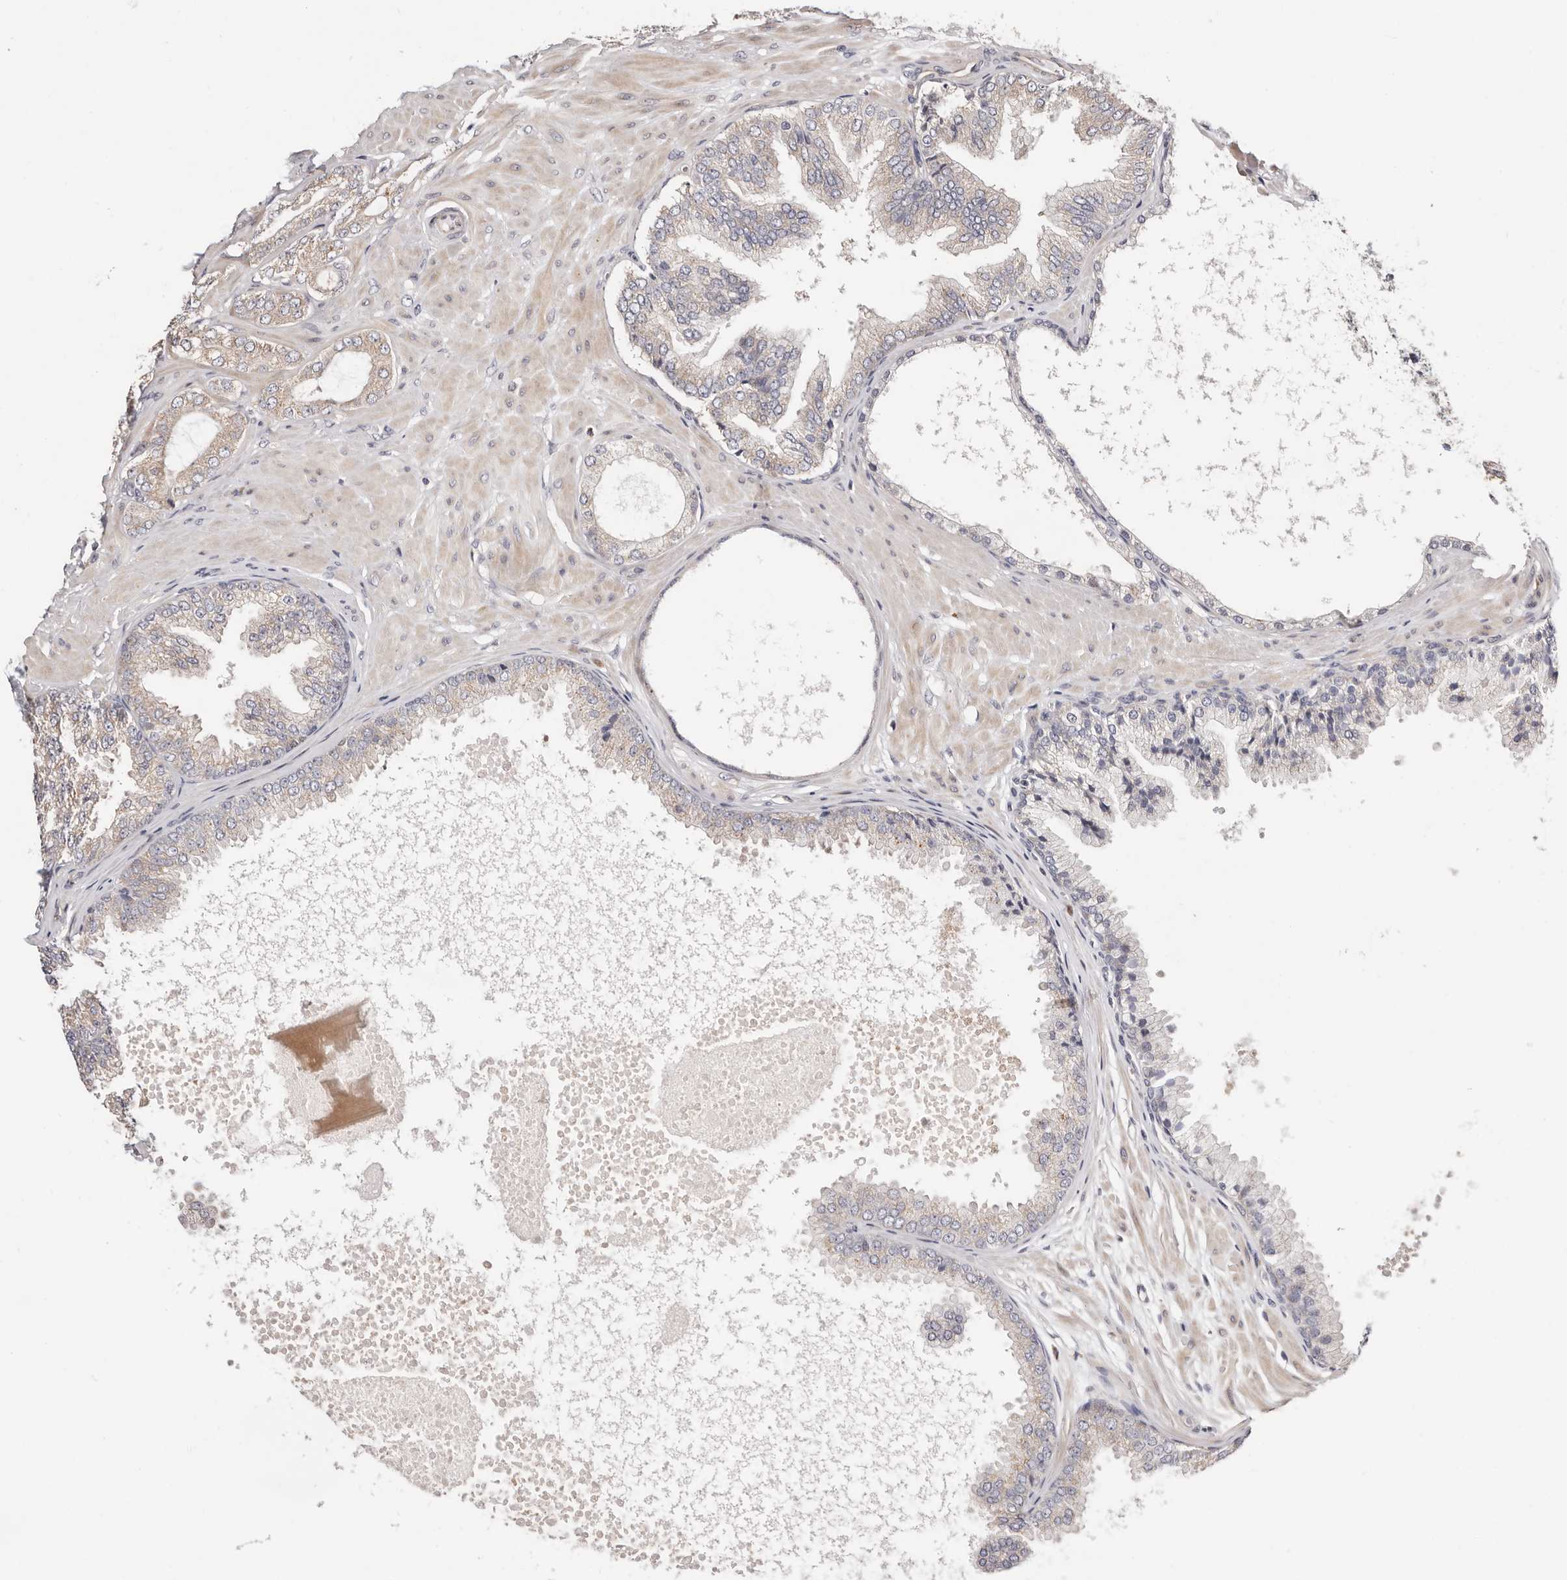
{"staining": {"intensity": "weak", "quantity": "<25%", "location": "cytoplasmic/membranous"}, "tissue": "prostate cancer", "cell_type": "Tumor cells", "image_type": "cancer", "snomed": [{"axis": "morphology", "description": "Adenocarcinoma, Low grade"}, {"axis": "topography", "description": "Prostate"}], "caption": "The immunohistochemistry (IHC) histopathology image has no significant staining in tumor cells of adenocarcinoma (low-grade) (prostate) tissue. (Stains: DAB (3,3'-diaminobenzidine) immunohistochemistry (IHC) with hematoxylin counter stain, Microscopy: brightfield microscopy at high magnification).", "gene": "USP33", "patient": {"sex": "male", "age": 63}}